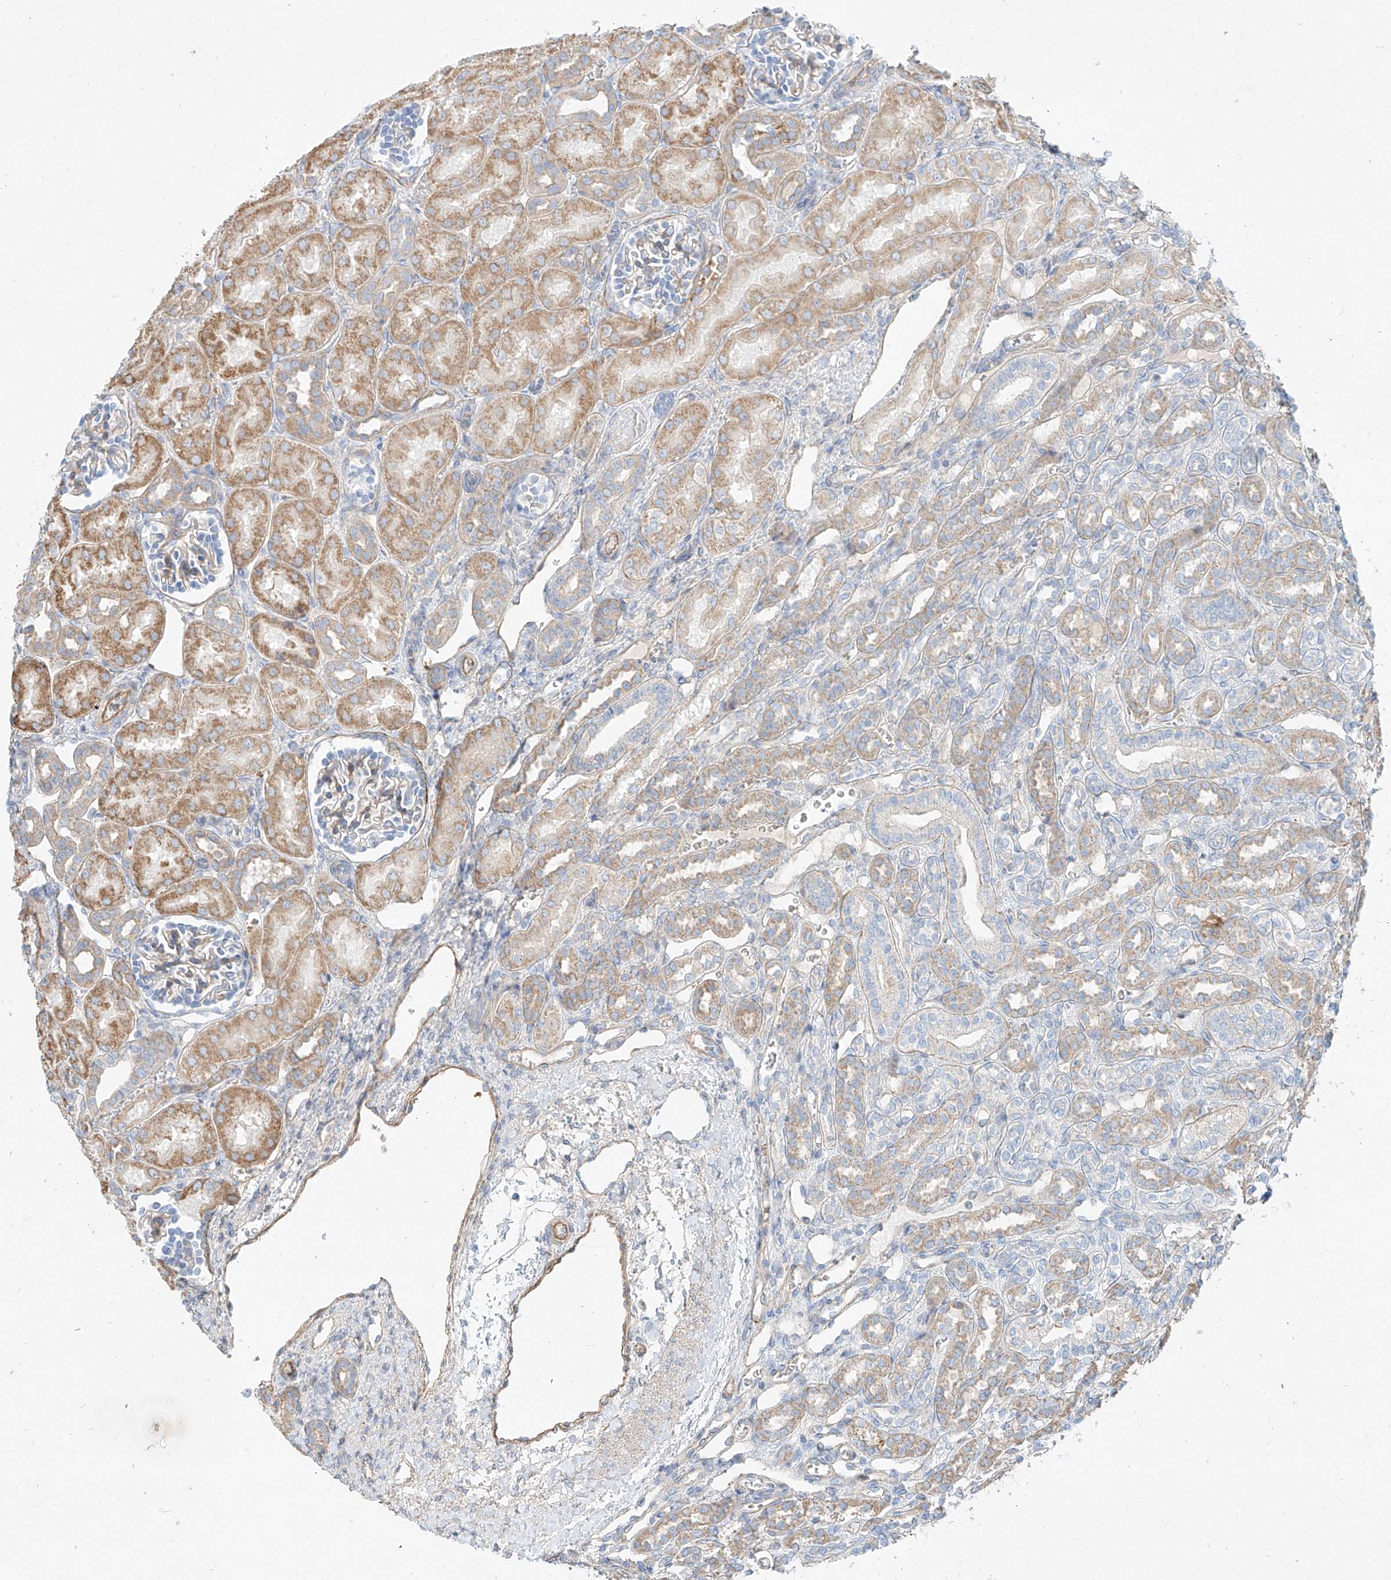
{"staining": {"intensity": "weak", "quantity": "25%-75%", "location": "cytoplasmic/membranous"}, "tissue": "kidney", "cell_type": "Cells in glomeruli", "image_type": "normal", "snomed": [{"axis": "morphology", "description": "Normal tissue, NOS"}, {"axis": "morphology", "description": "Neoplasm, malignant, NOS"}, {"axis": "topography", "description": "Kidney"}], "caption": "Protein expression analysis of benign kidney demonstrates weak cytoplasmic/membranous expression in approximately 25%-75% of cells in glomeruli. (DAB IHC, brown staining for protein, blue staining for nuclei).", "gene": "AJM1", "patient": {"sex": "female", "age": 1}}